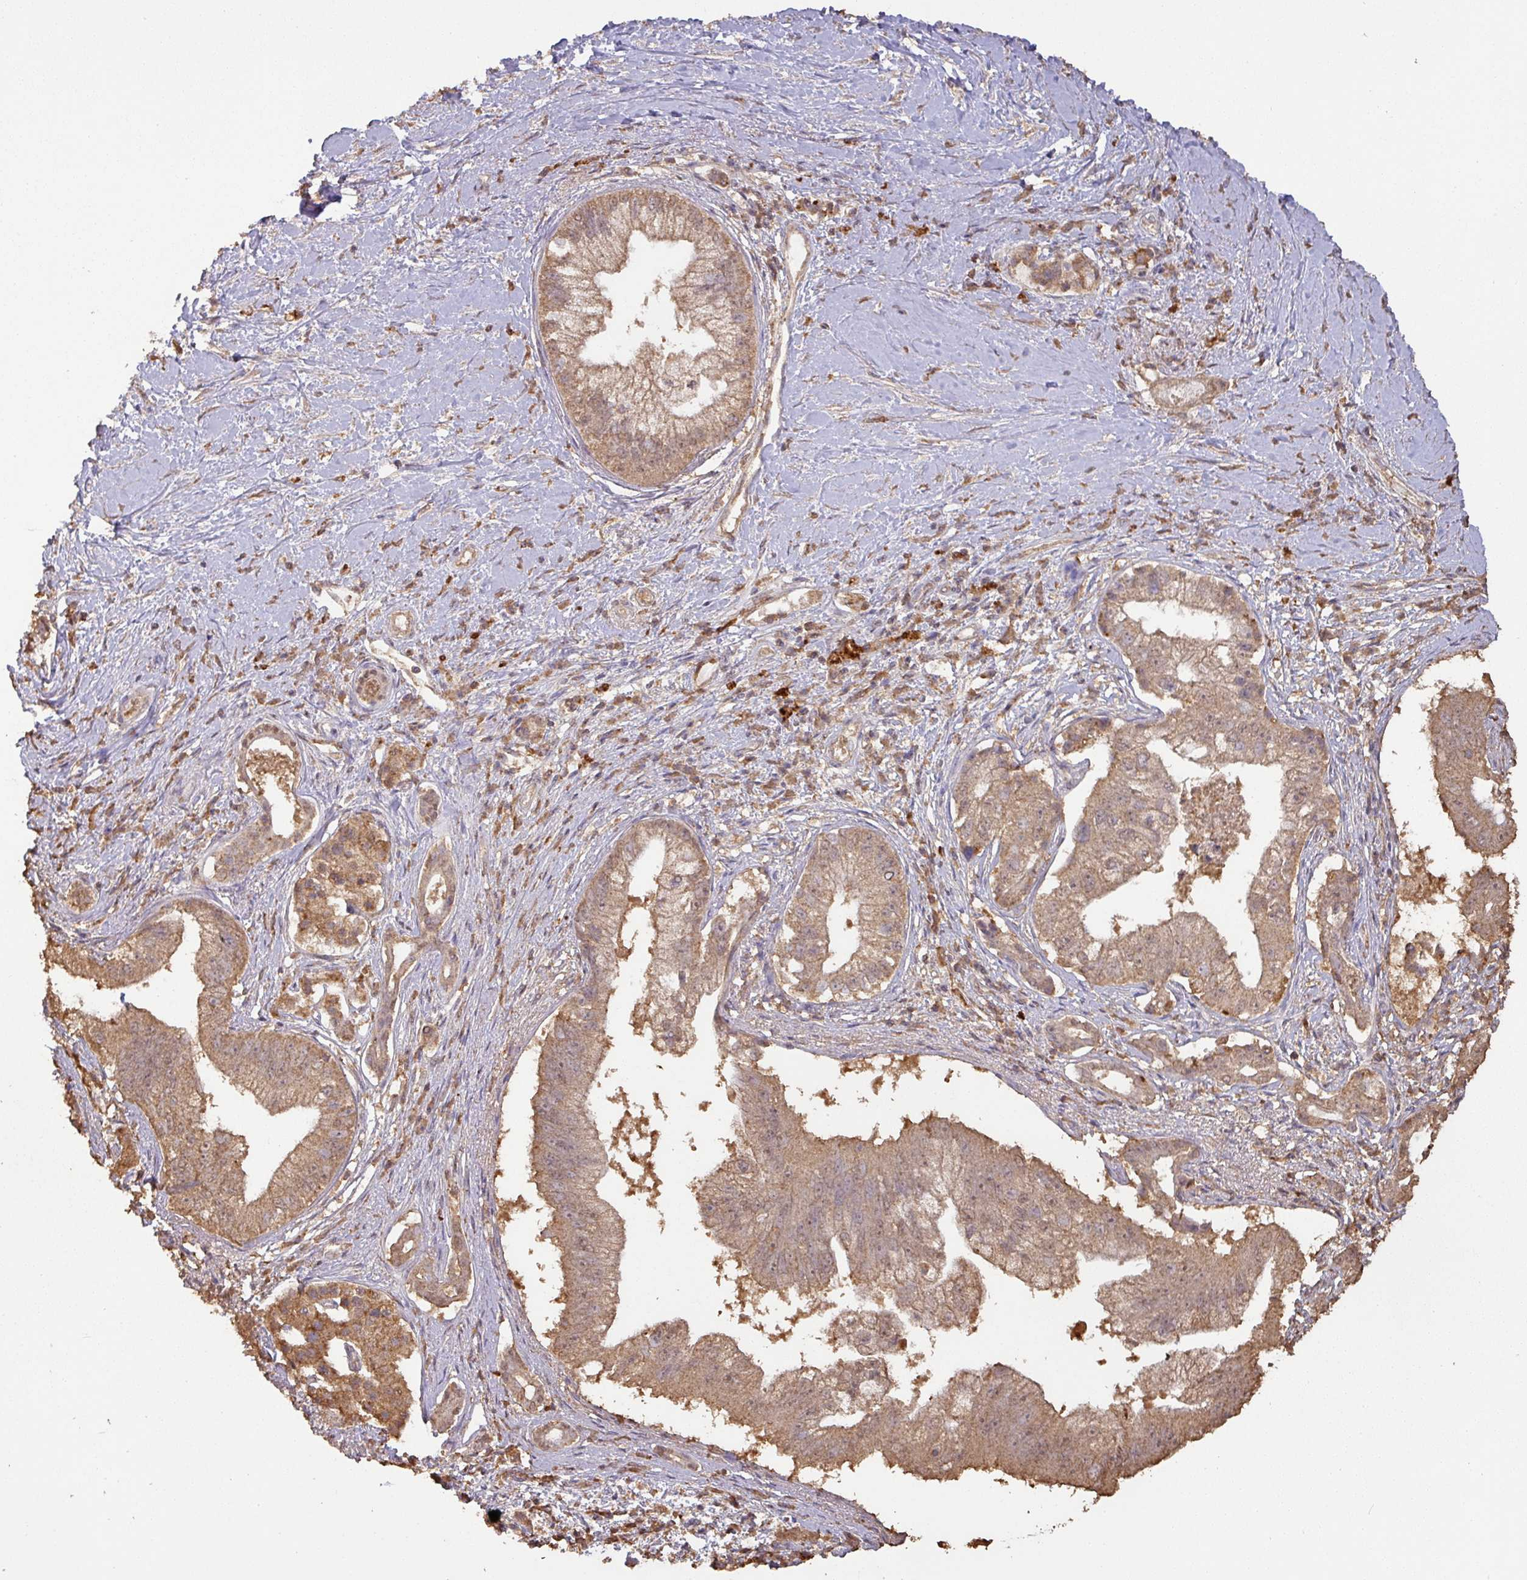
{"staining": {"intensity": "moderate", "quantity": ">75%", "location": "cytoplasmic/membranous"}, "tissue": "pancreatic cancer", "cell_type": "Tumor cells", "image_type": "cancer", "snomed": [{"axis": "morphology", "description": "Adenocarcinoma, NOS"}, {"axis": "topography", "description": "Pancreas"}], "caption": "IHC staining of pancreatic adenocarcinoma, which exhibits medium levels of moderate cytoplasmic/membranous positivity in approximately >75% of tumor cells indicating moderate cytoplasmic/membranous protein positivity. The staining was performed using DAB (brown) for protein detection and nuclei were counterstained in hematoxylin (blue).", "gene": "ATAT1", "patient": {"sex": "male", "age": 70}}